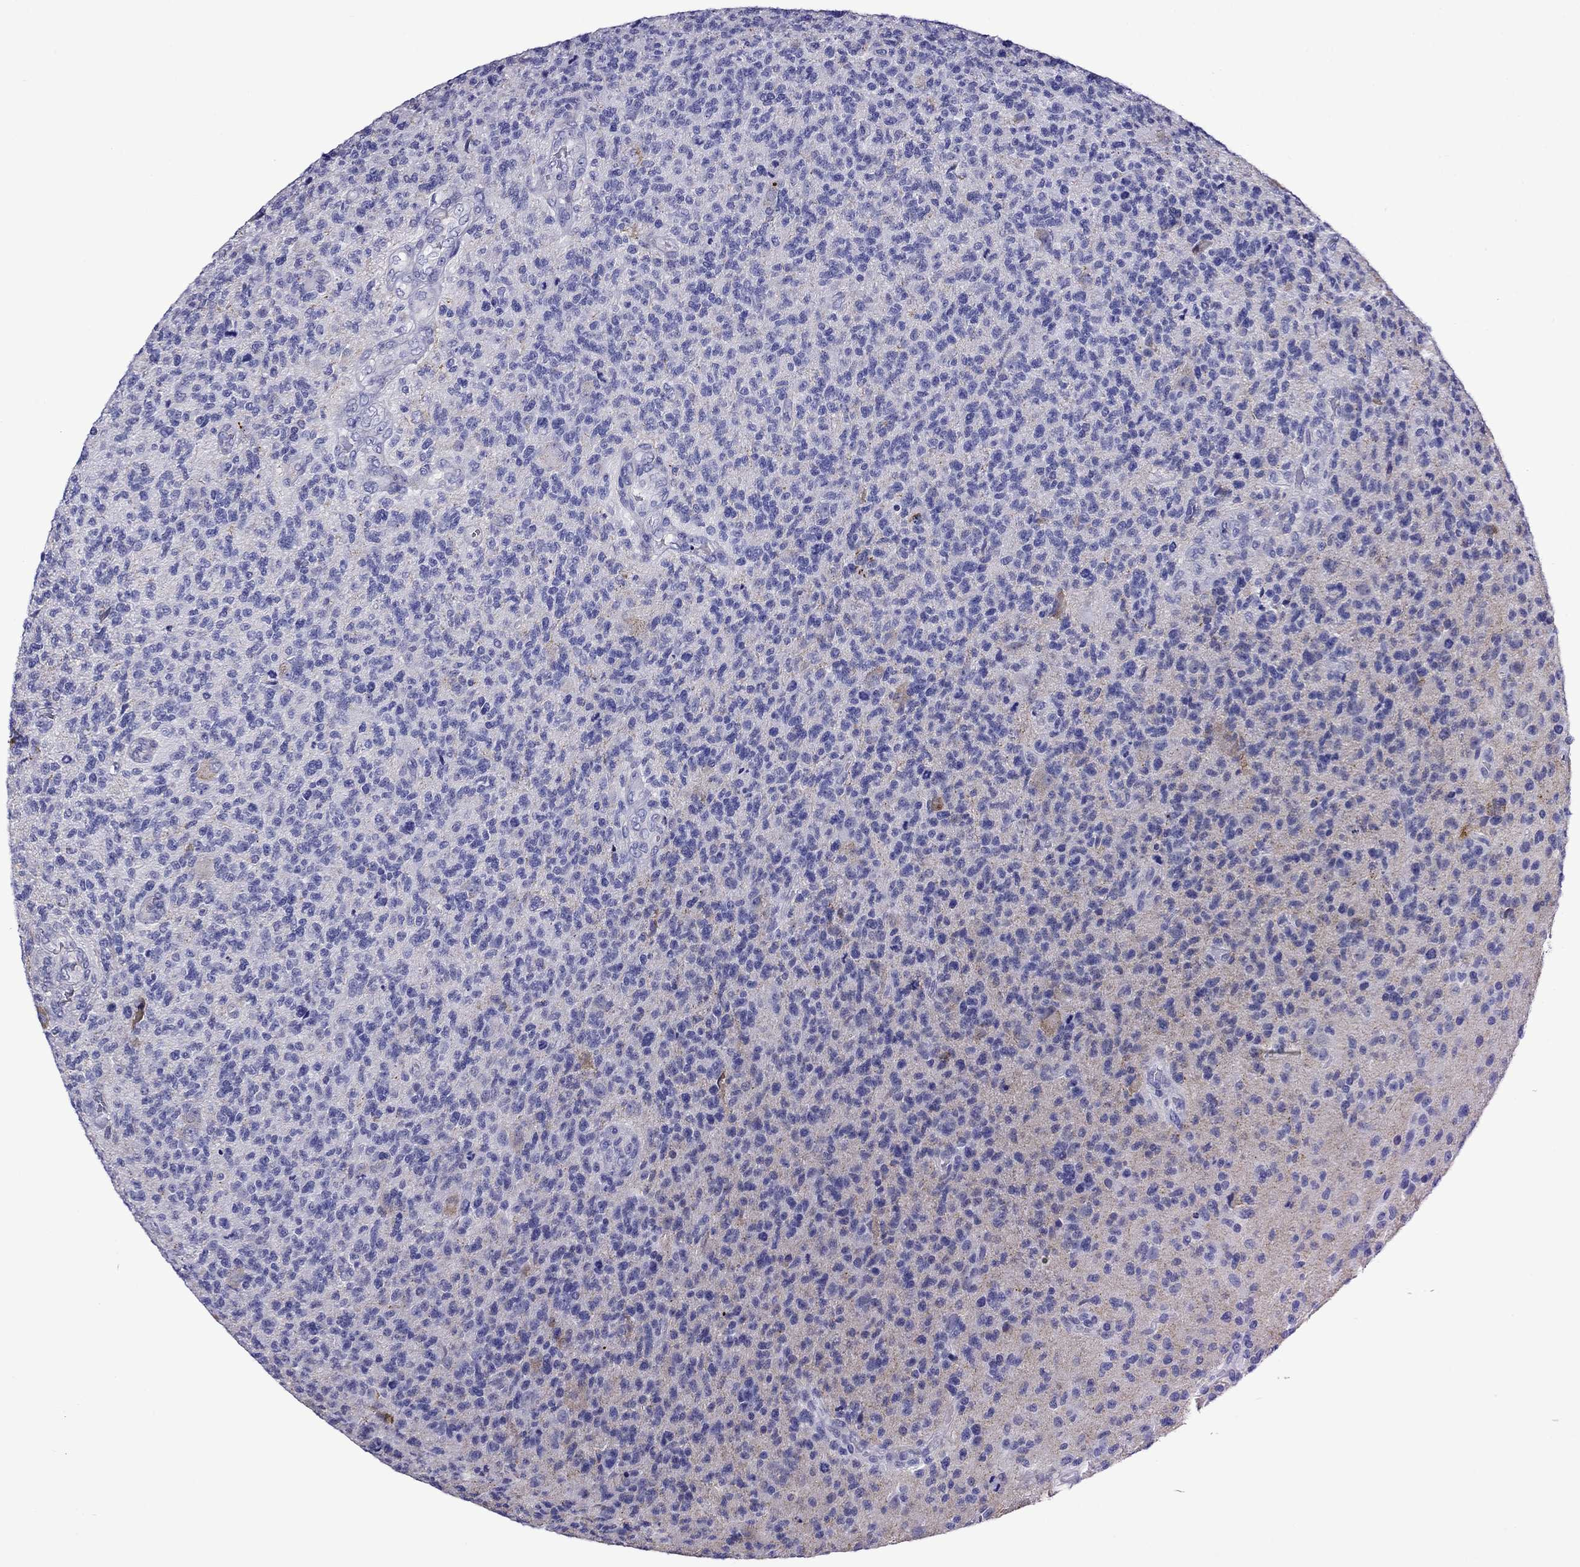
{"staining": {"intensity": "negative", "quantity": "none", "location": "none"}, "tissue": "glioma", "cell_type": "Tumor cells", "image_type": "cancer", "snomed": [{"axis": "morphology", "description": "Glioma, malignant, High grade"}, {"axis": "topography", "description": "Brain"}], "caption": "Glioma stained for a protein using IHC exhibits no positivity tumor cells.", "gene": "SCG2", "patient": {"sex": "male", "age": 56}}